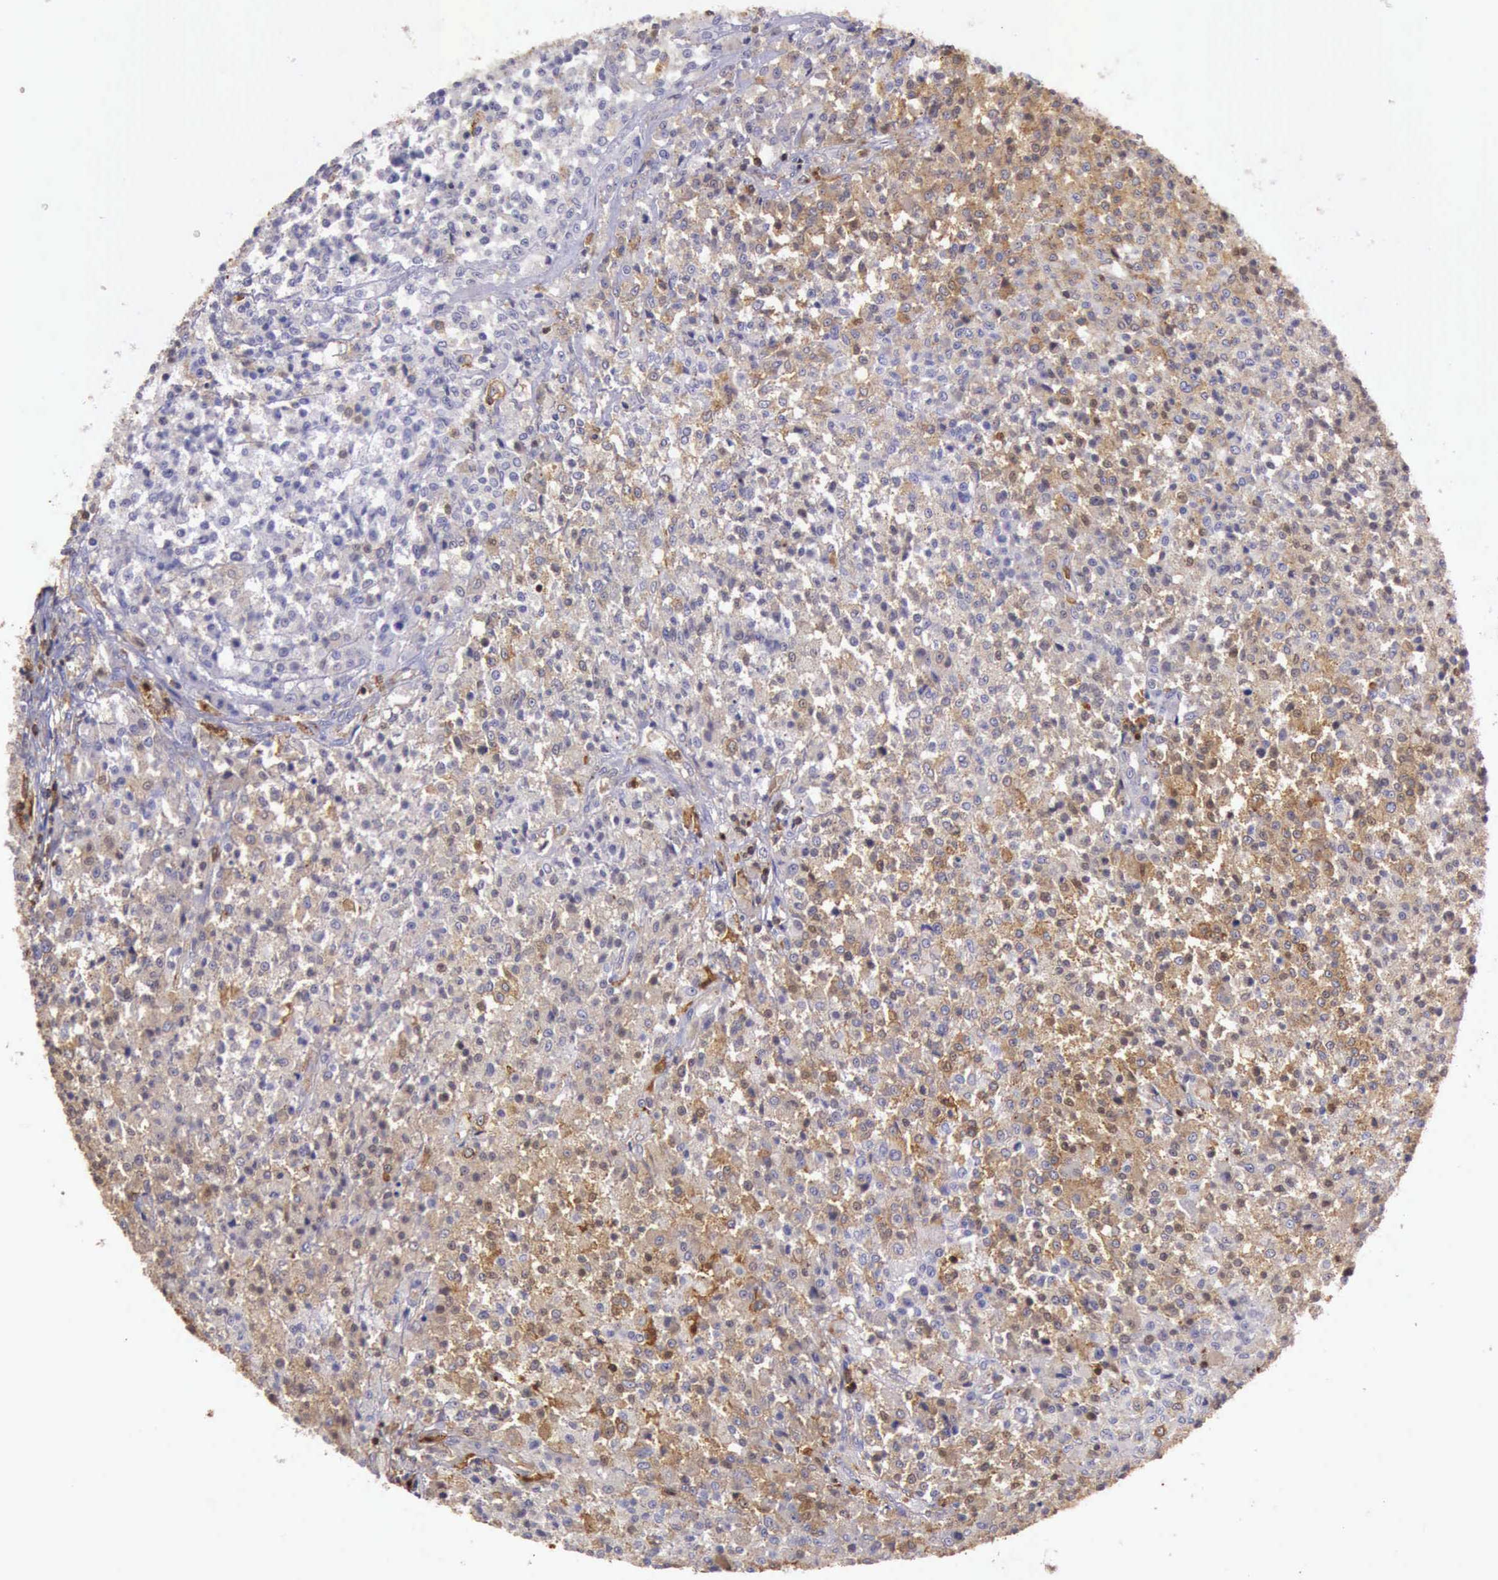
{"staining": {"intensity": "moderate", "quantity": ">75%", "location": "cytoplasmic/membranous"}, "tissue": "testis cancer", "cell_type": "Tumor cells", "image_type": "cancer", "snomed": [{"axis": "morphology", "description": "Seminoma, NOS"}, {"axis": "topography", "description": "Testis"}], "caption": "Immunohistochemistry of human testis cancer exhibits medium levels of moderate cytoplasmic/membranous expression in about >75% of tumor cells.", "gene": "ARHGAP4", "patient": {"sex": "male", "age": 59}}